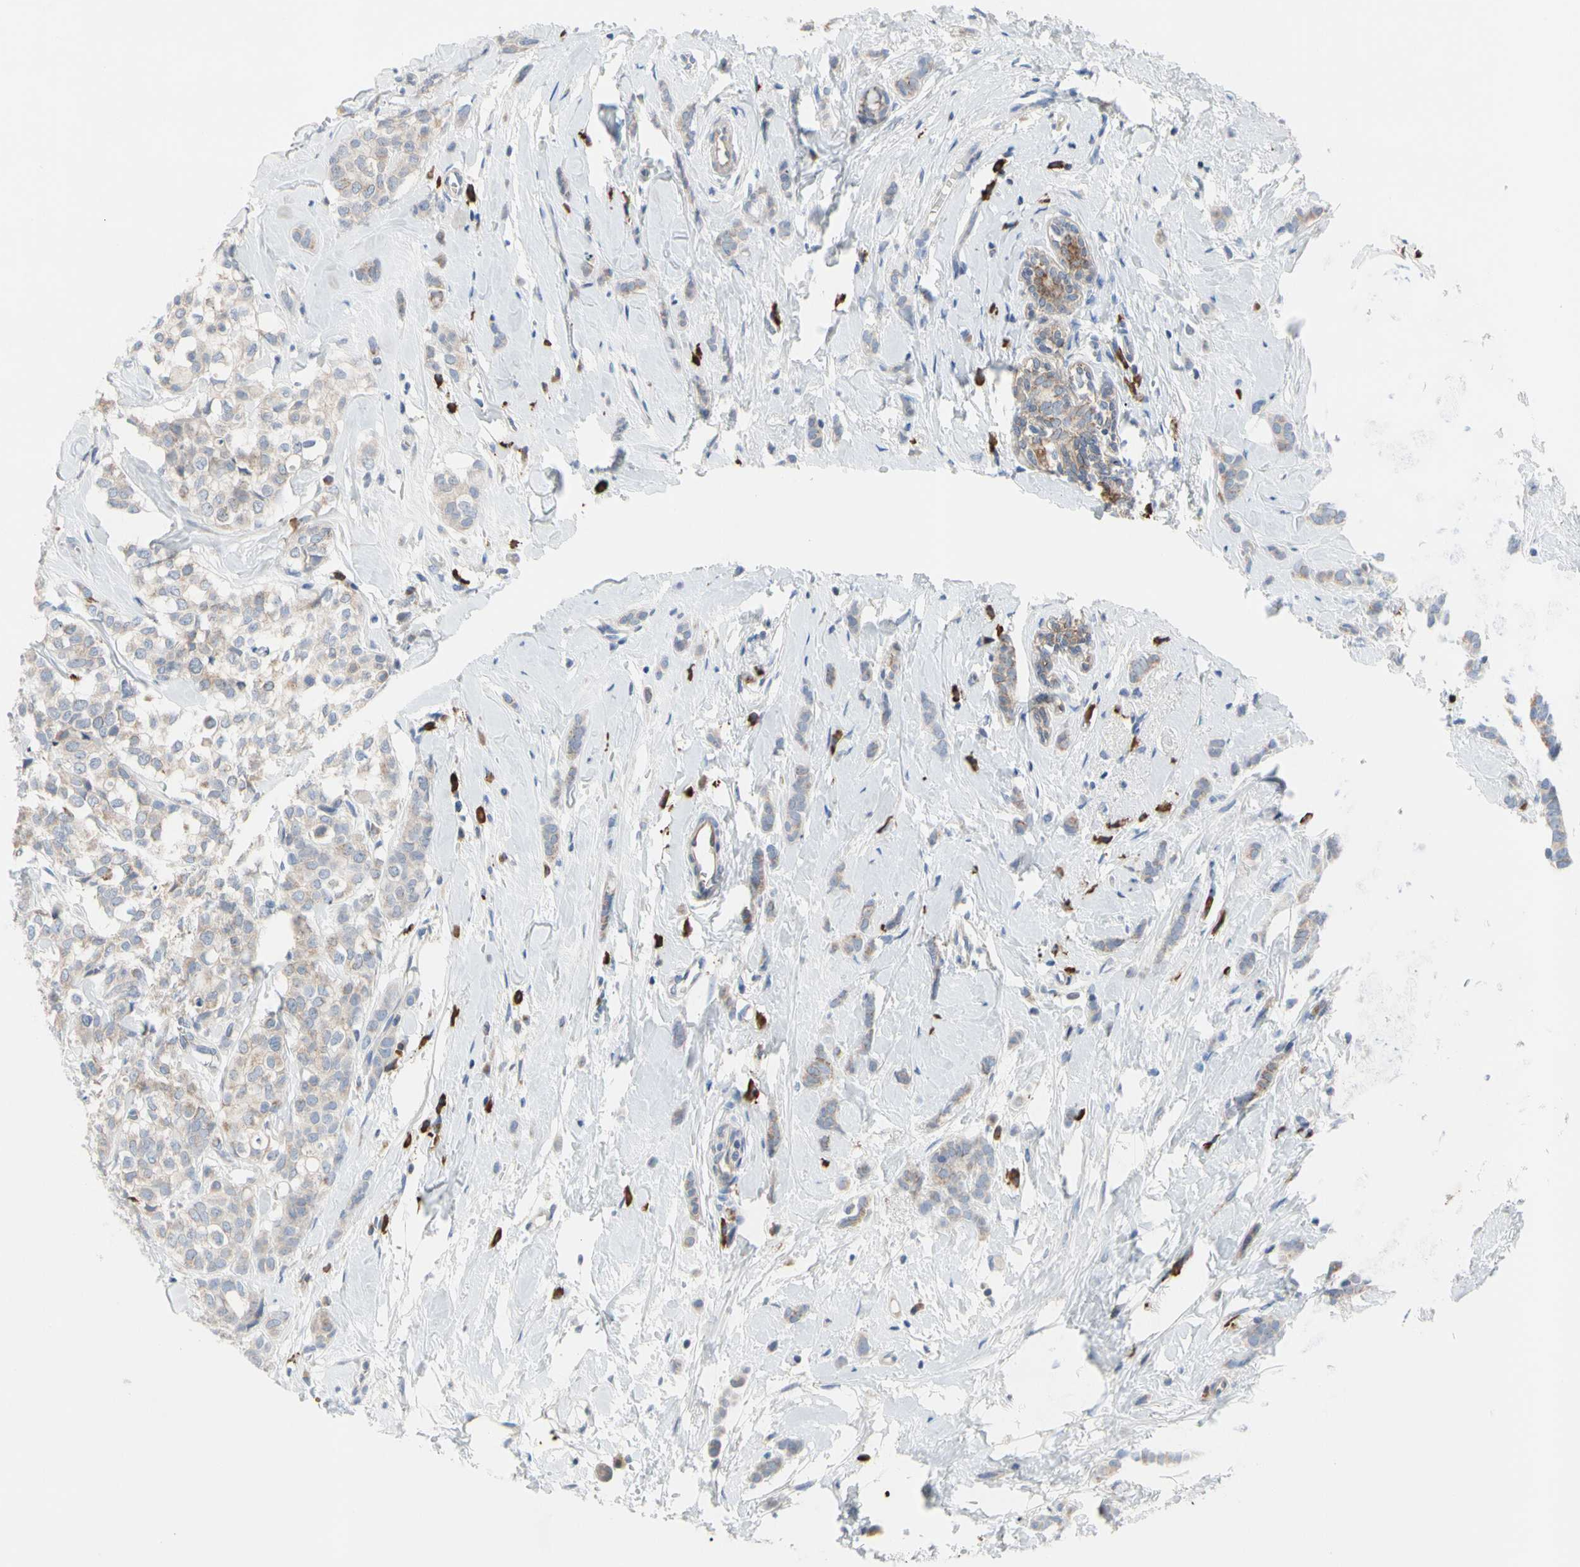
{"staining": {"intensity": "weak", "quantity": "<25%", "location": "cytoplasmic/membranous"}, "tissue": "breast cancer", "cell_type": "Tumor cells", "image_type": "cancer", "snomed": [{"axis": "morphology", "description": "Lobular carcinoma"}, {"axis": "topography", "description": "Breast"}], "caption": "Tumor cells show no significant positivity in breast lobular carcinoma.", "gene": "MCL1", "patient": {"sex": "female", "age": 60}}